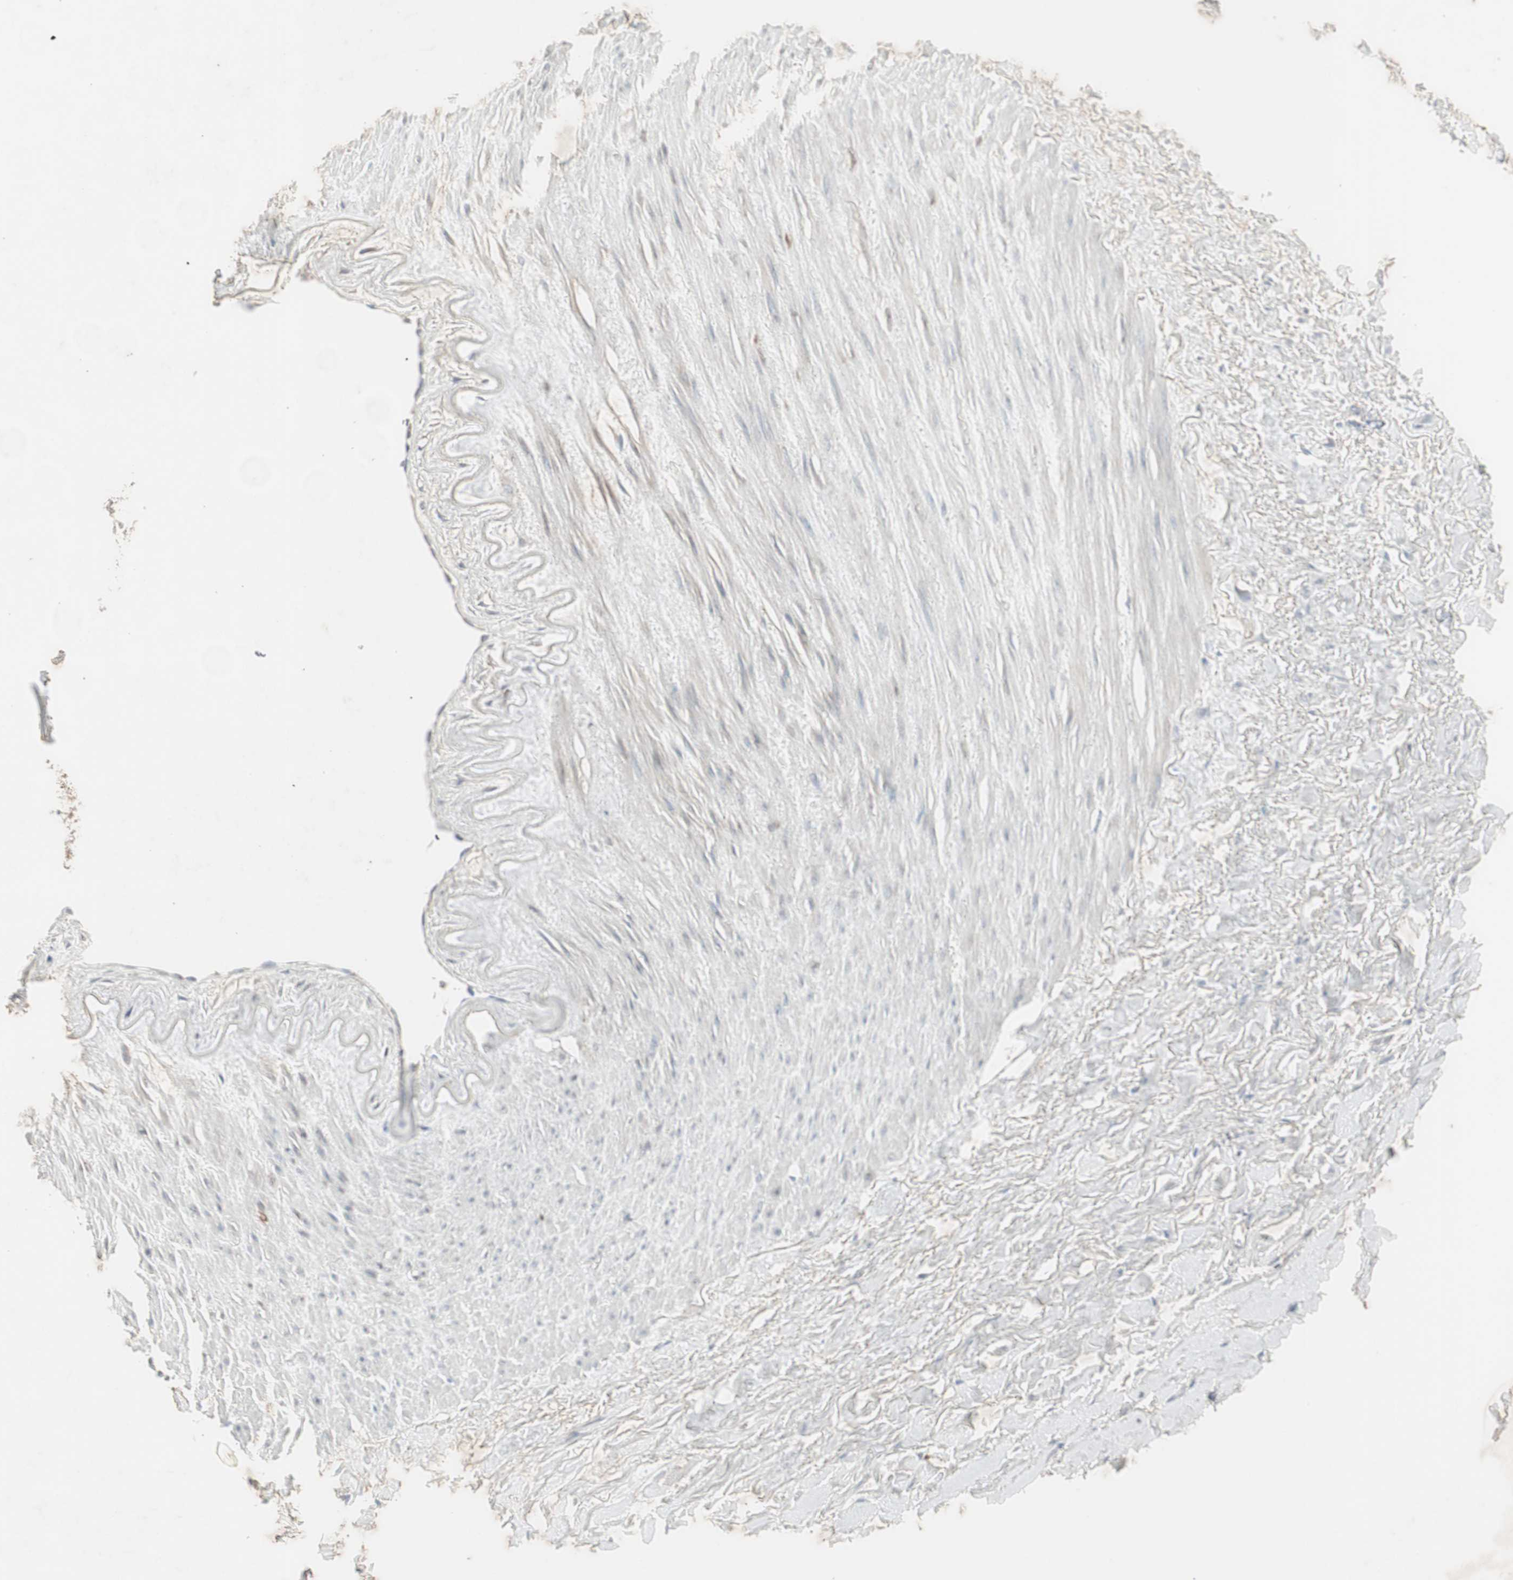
{"staining": {"intensity": "weak", "quantity": ">75%", "location": "cytoplasmic/membranous"}, "tissue": "adipose tissue", "cell_type": "Adipocytes", "image_type": "normal", "snomed": [{"axis": "morphology", "description": "Normal tissue, NOS"}, {"axis": "topography", "description": "Adipose tissue"}, {"axis": "topography", "description": "Peripheral nerve tissue"}], "caption": "Weak cytoplasmic/membranous expression for a protein is seen in approximately >75% of adipocytes of unremarkable adipose tissue using immunohistochemistry.", "gene": "MAPRE3", "patient": {"sex": "male", "age": 52}}